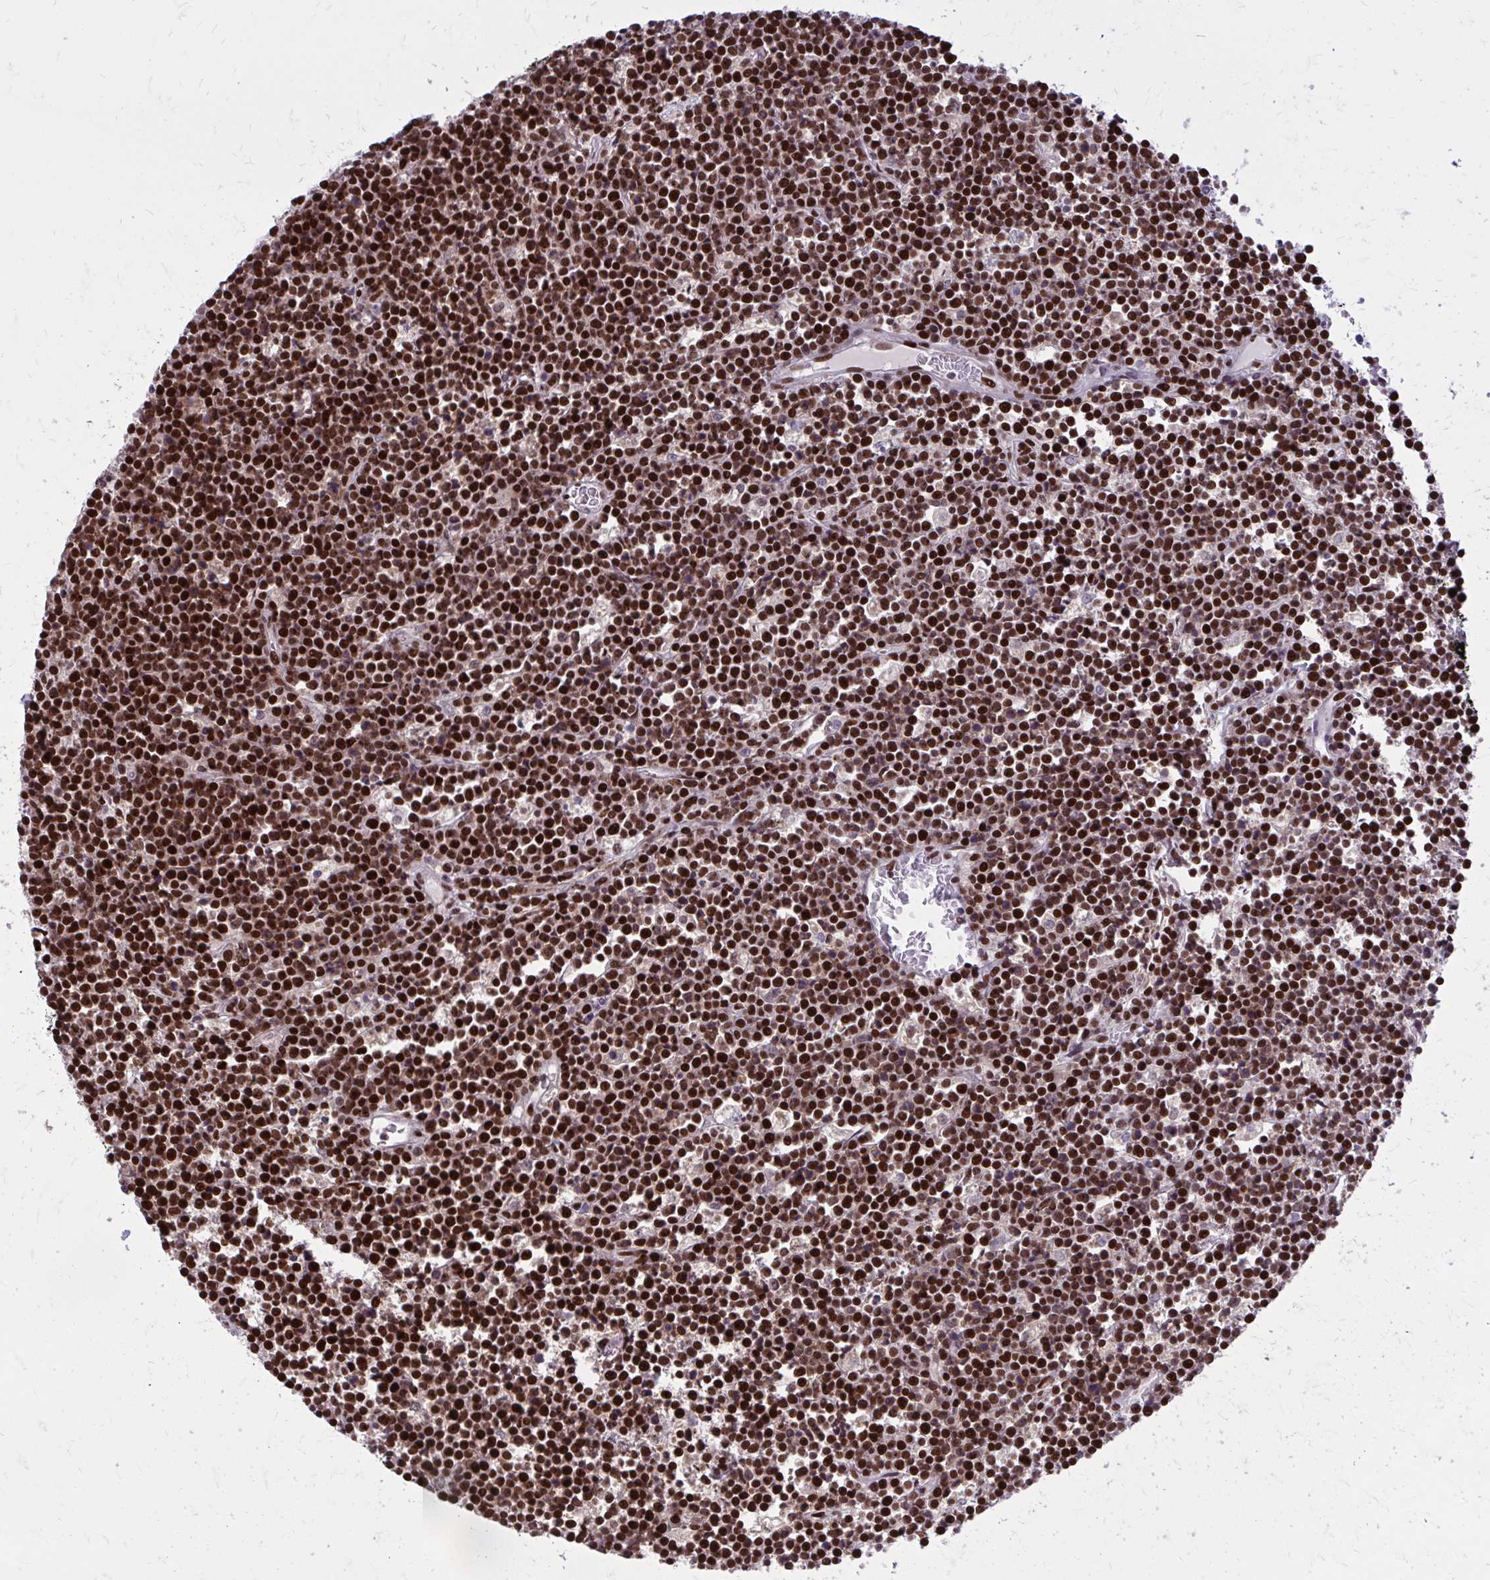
{"staining": {"intensity": "strong", "quantity": ">75%", "location": "nuclear"}, "tissue": "lymphoma", "cell_type": "Tumor cells", "image_type": "cancer", "snomed": [{"axis": "morphology", "description": "Malignant lymphoma, non-Hodgkin's type, High grade"}, {"axis": "topography", "description": "Ovary"}], "caption": "Malignant lymphoma, non-Hodgkin's type (high-grade) stained for a protein exhibits strong nuclear positivity in tumor cells.", "gene": "PSME4", "patient": {"sex": "female", "age": 56}}